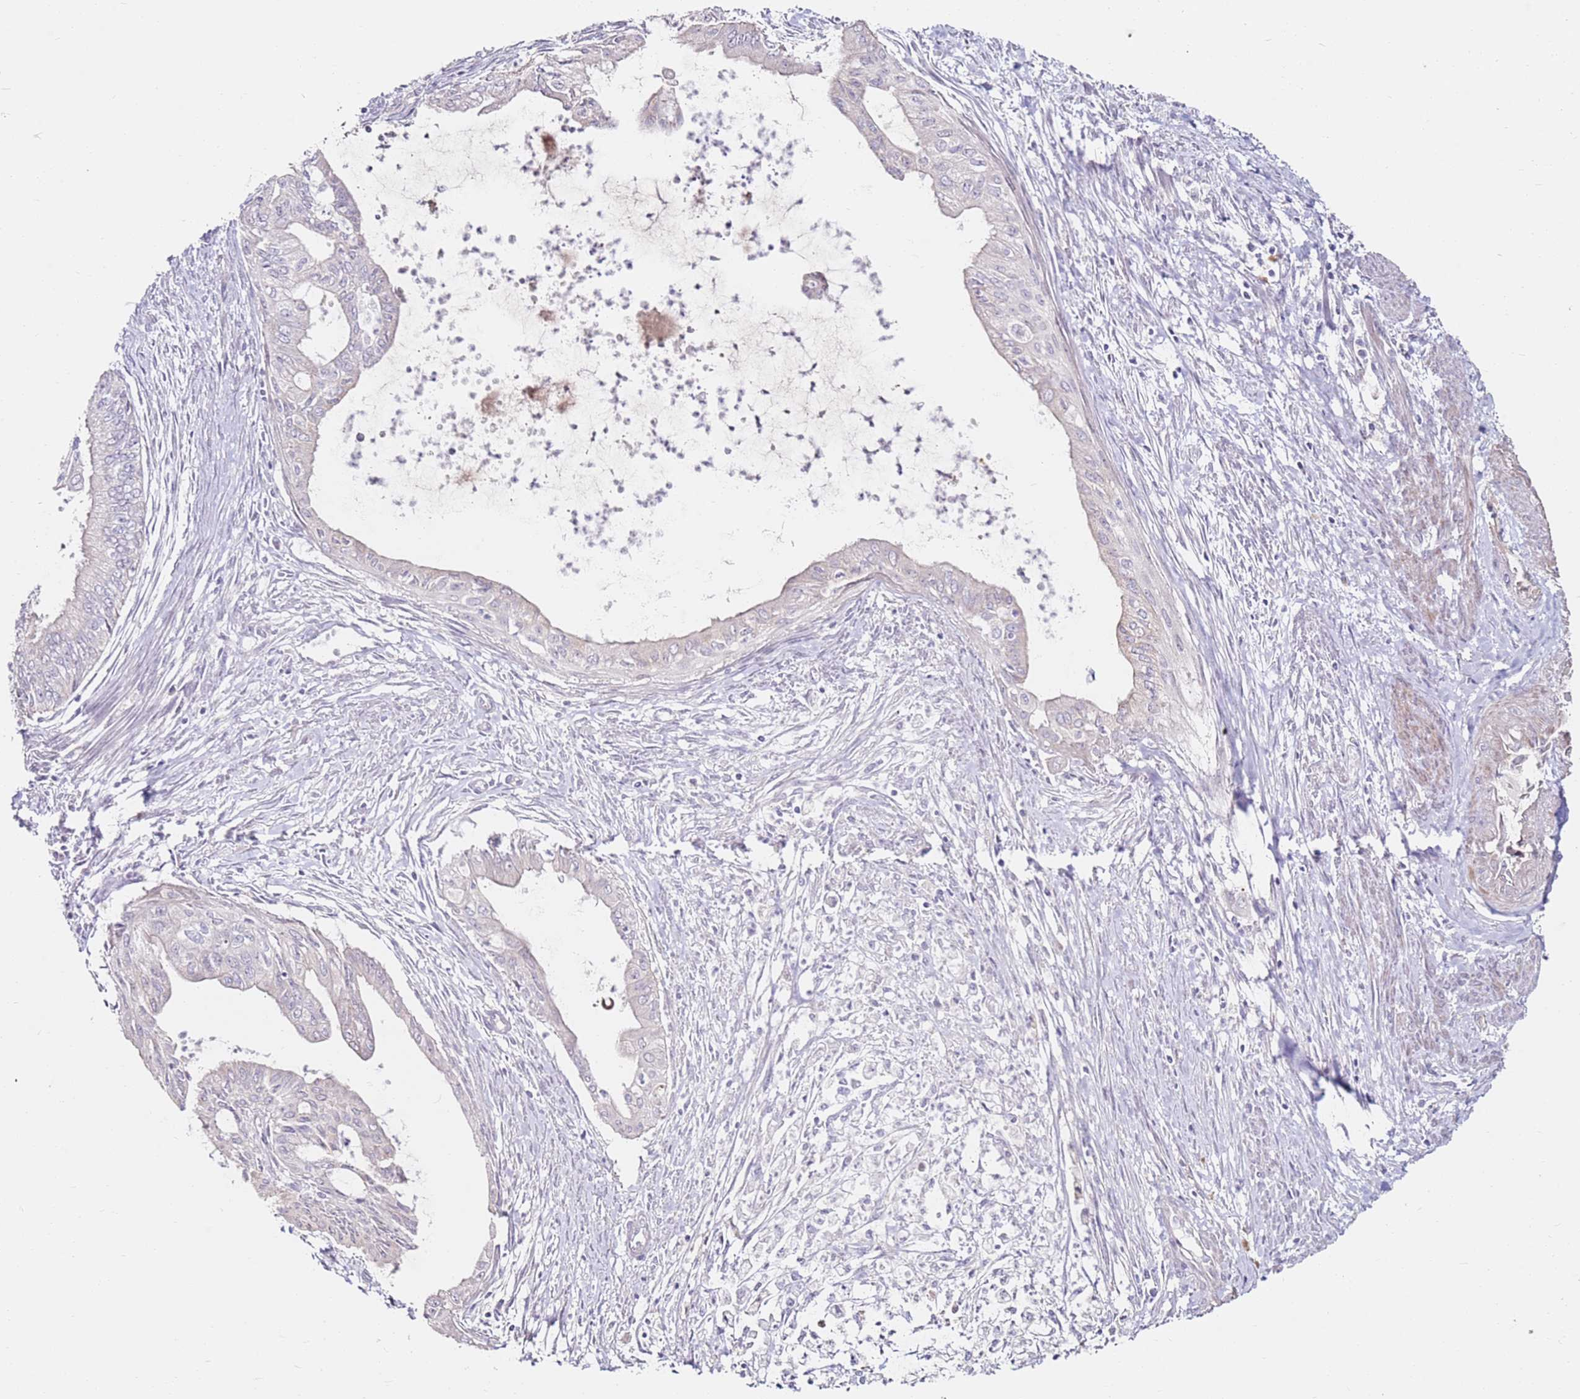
{"staining": {"intensity": "negative", "quantity": "none", "location": "none"}, "tissue": "endometrial cancer", "cell_type": "Tumor cells", "image_type": "cancer", "snomed": [{"axis": "morphology", "description": "Adenocarcinoma, NOS"}, {"axis": "topography", "description": "Endometrium"}], "caption": "The micrograph reveals no staining of tumor cells in endometrial cancer (adenocarcinoma).", "gene": "RARS2", "patient": {"sex": "female", "age": 73}}